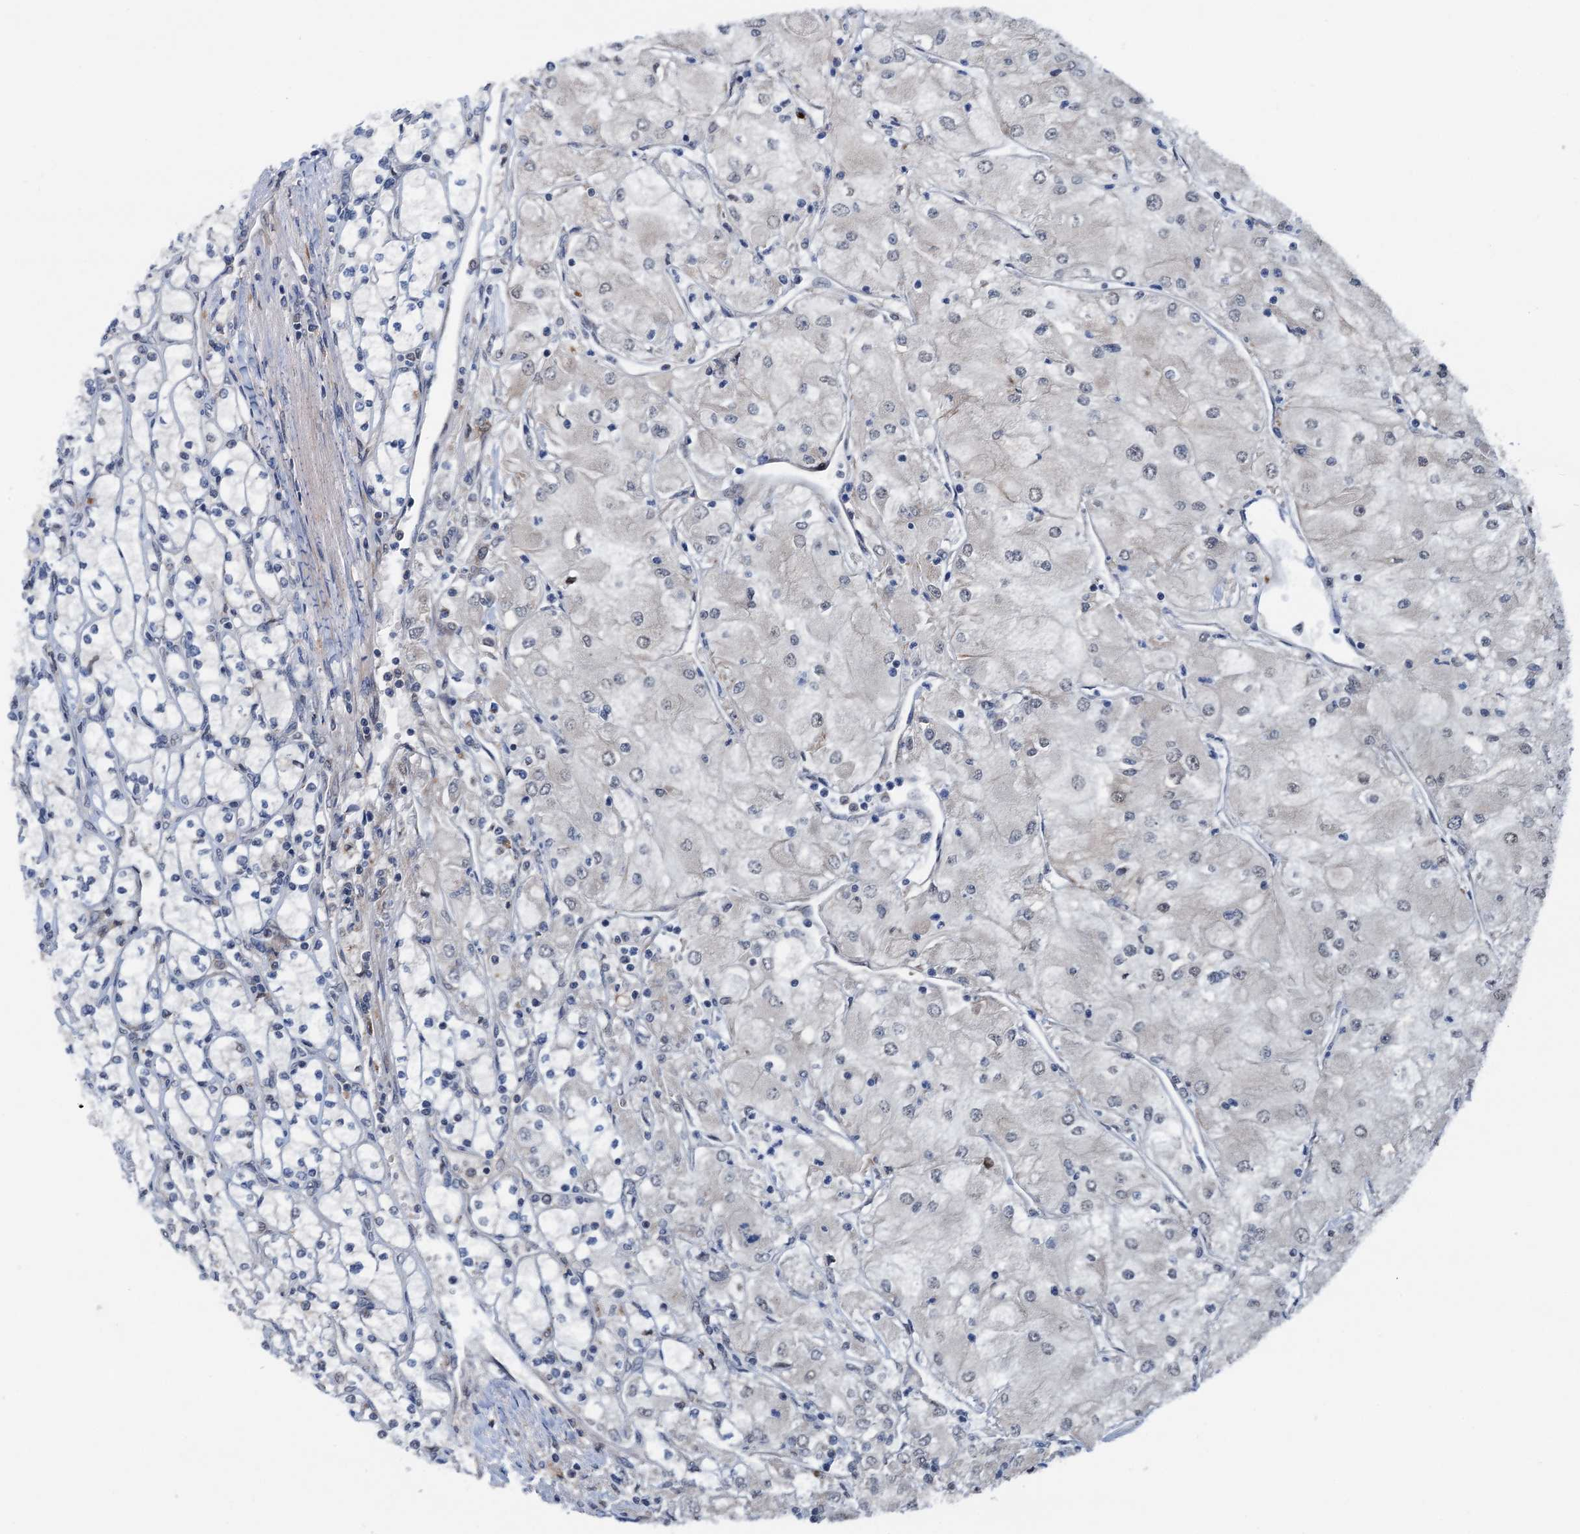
{"staining": {"intensity": "negative", "quantity": "none", "location": "none"}, "tissue": "renal cancer", "cell_type": "Tumor cells", "image_type": "cancer", "snomed": [{"axis": "morphology", "description": "Adenocarcinoma, NOS"}, {"axis": "topography", "description": "Kidney"}], "caption": "Tumor cells show no significant positivity in renal adenocarcinoma.", "gene": "SHLD1", "patient": {"sex": "male", "age": 80}}